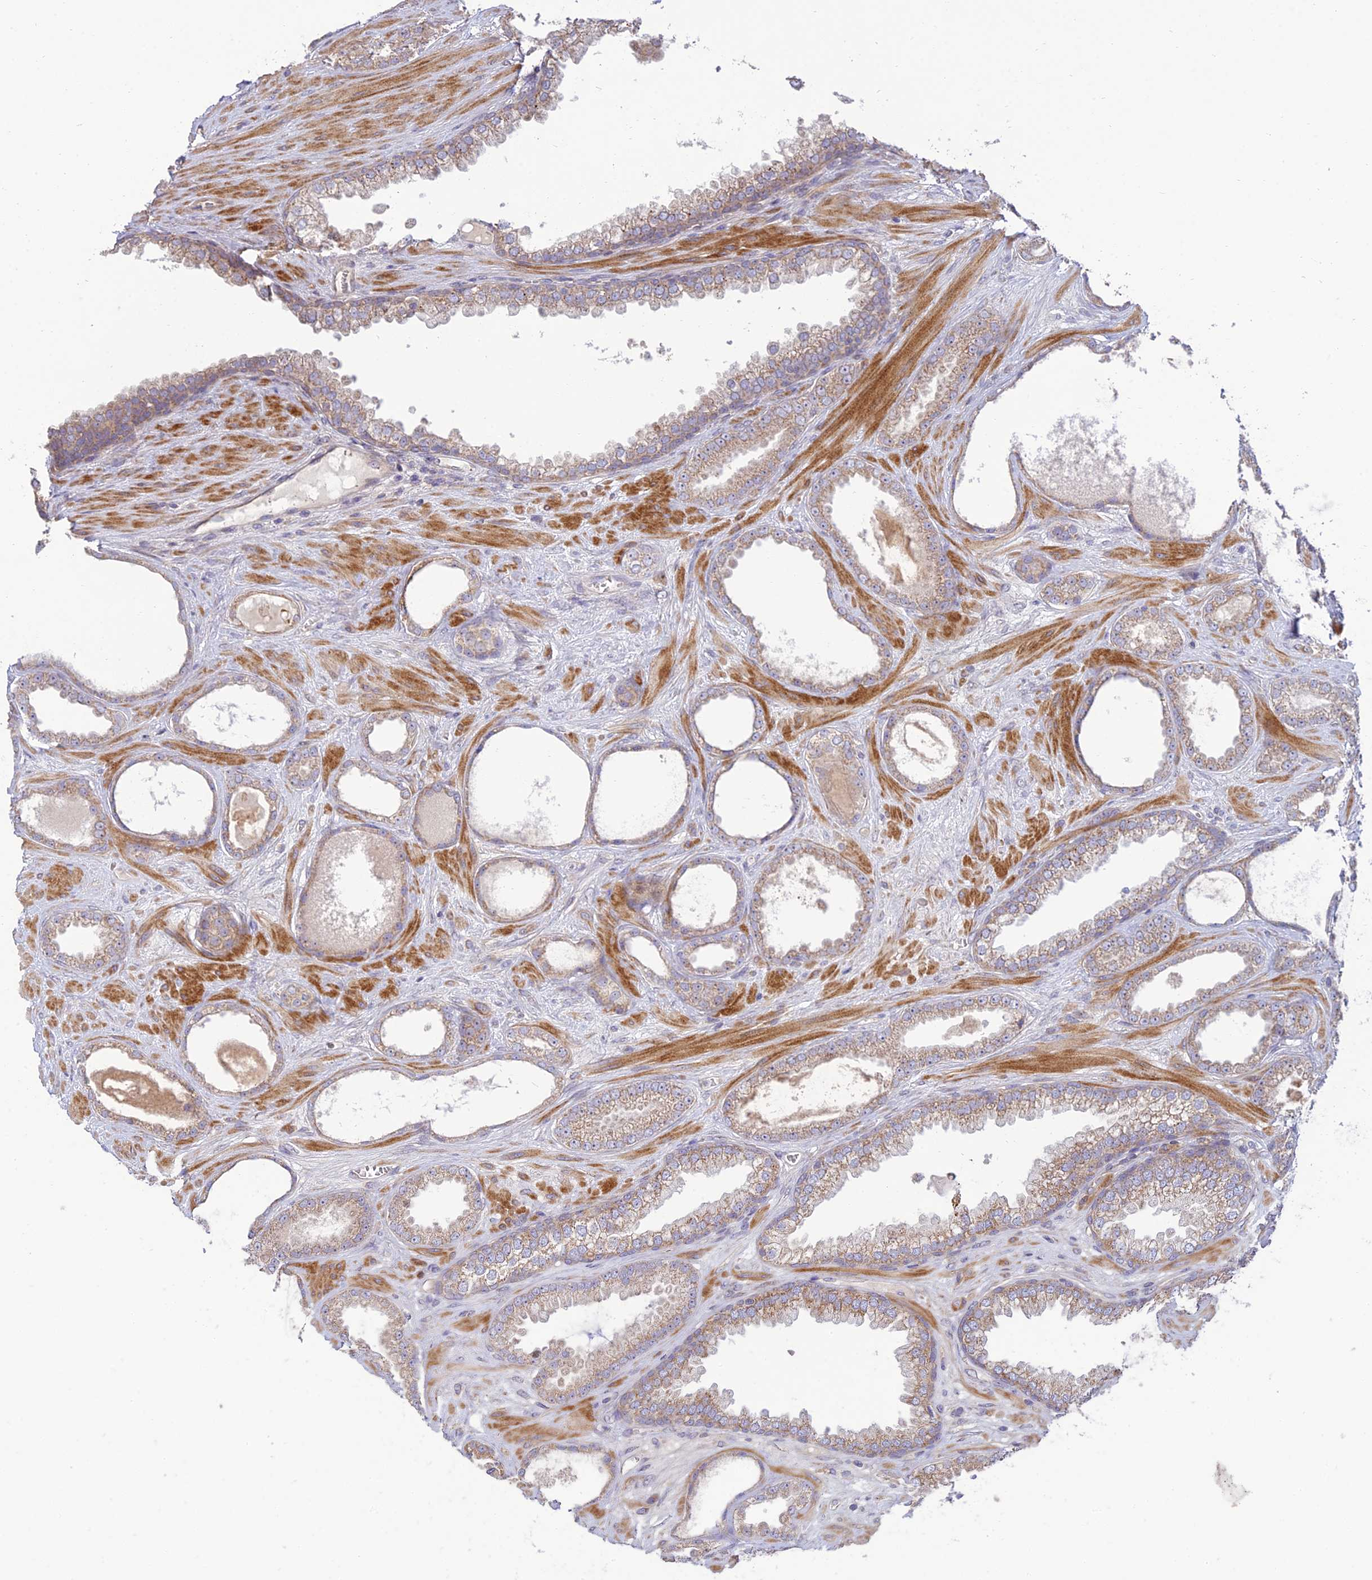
{"staining": {"intensity": "weak", "quantity": ">75%", "location": "cytoplasmic/membranous"}, "tissue": "prostate cancer", "cell_type": "Tumor cells", "image_type": "cancer", "snomed": [{"axis": "morphology", "description": "Adenocarcinoma, Low grade"}, {"axis": "topography", "description": "Prostate"}], "caption": "There is low levels of weak cytoplasmic/membranous expression in tumor cells of low-grade adenocarcinoma (prostate), as demonstrated by immunohistochemical staining (brown color).", "gene": "C3orf20", "patient": {"sex": "male", "age": 57}}